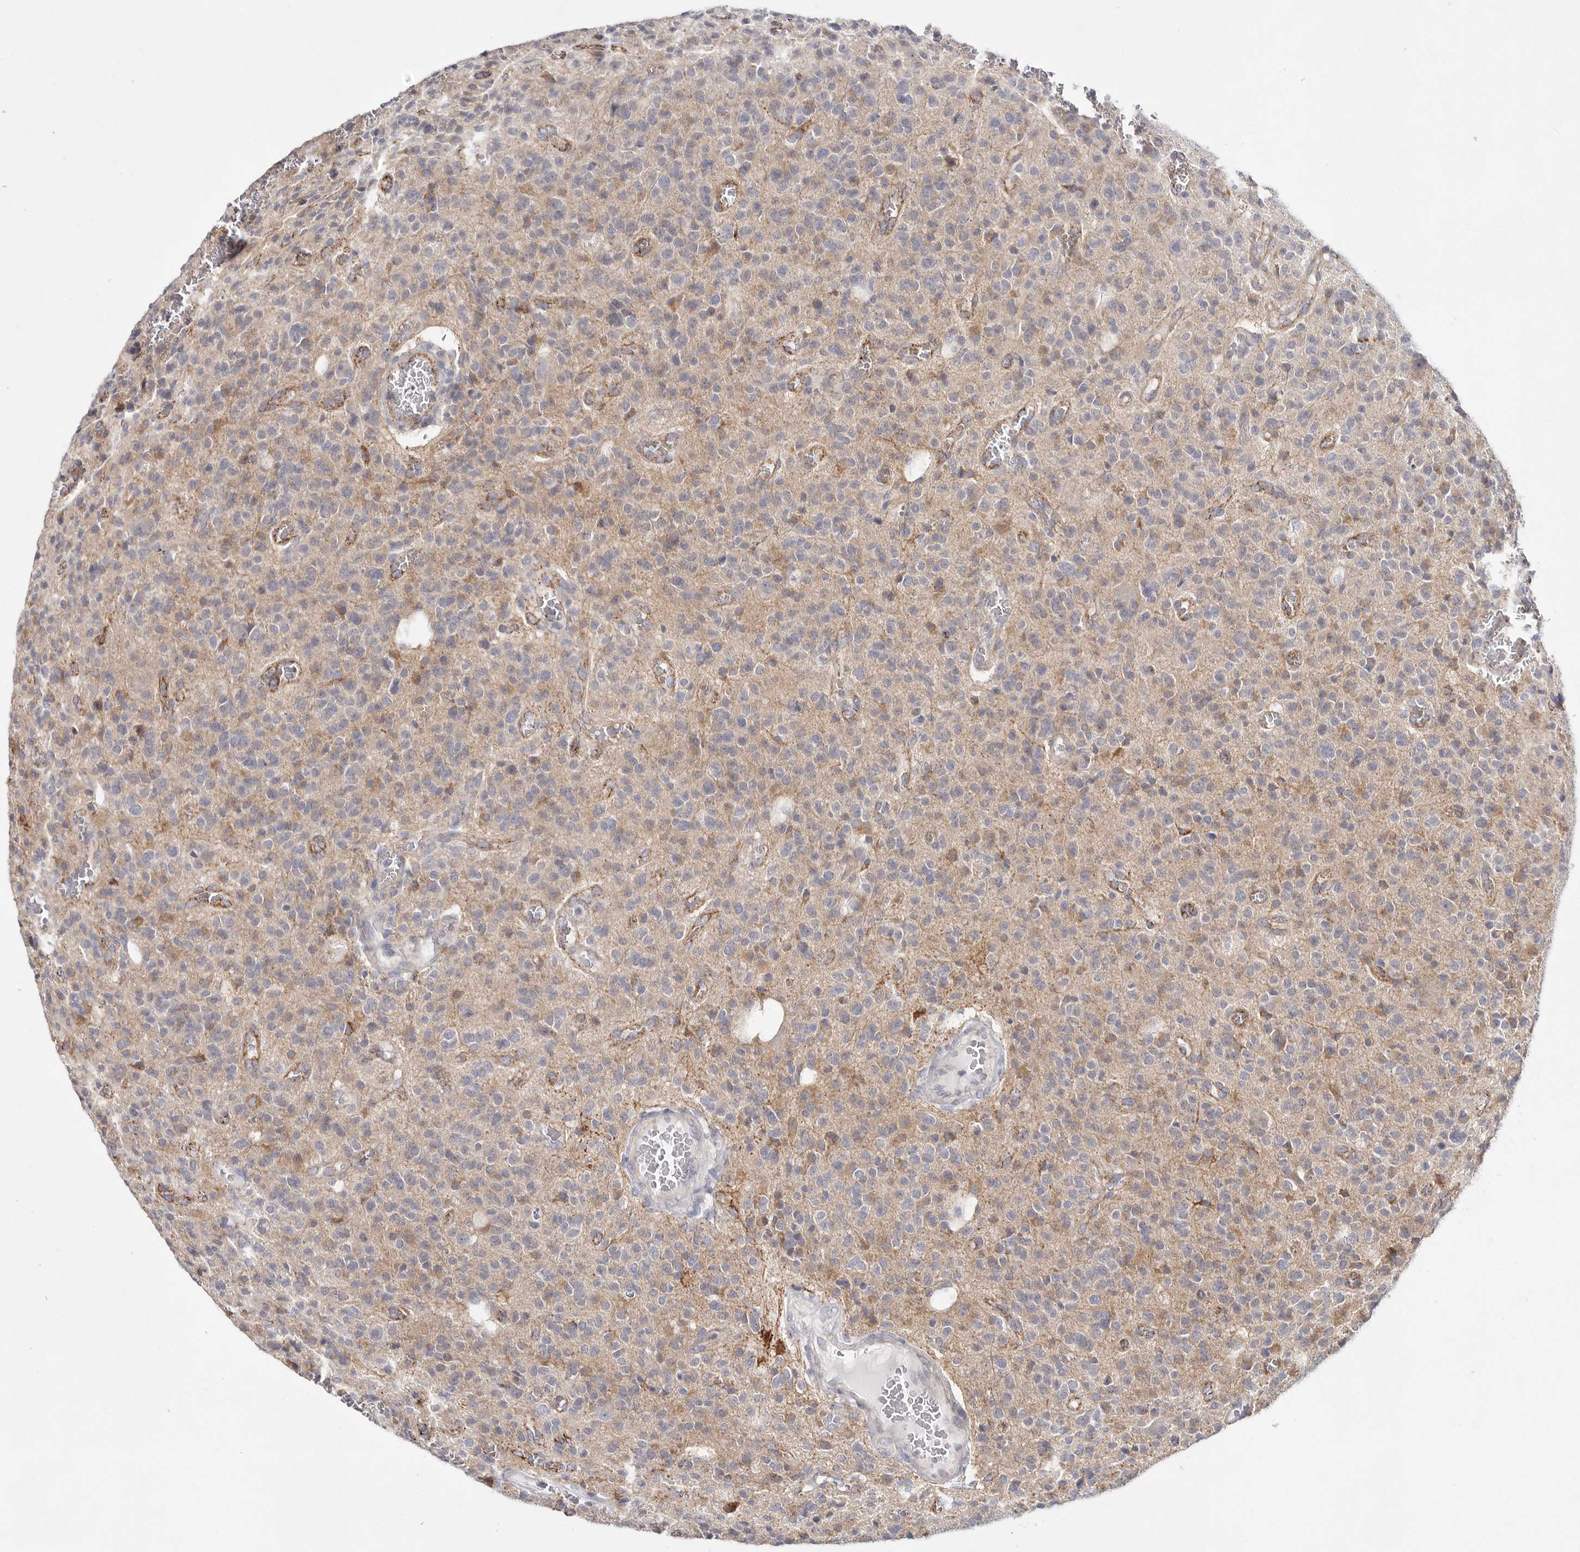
{"staining": {"intensity": "negative", "quantity": "none", "location": "none"}, "tissue": "glioma", "cell_type": "Tumor cells", "image_type": "cancer", "snomed": [{"axis": "morphology", "description": "Glioma, malignant, High grade"}, {"axis": "topography", "description": "Brain"}], "caption": "A micrograph of human glioma is negative for staining in tumor cells. (DAB (3,3'-diaminobenzidine) IHC, high magnification).", "gene": "ELP3", "patient": {"sex": "male", "age": 34}}